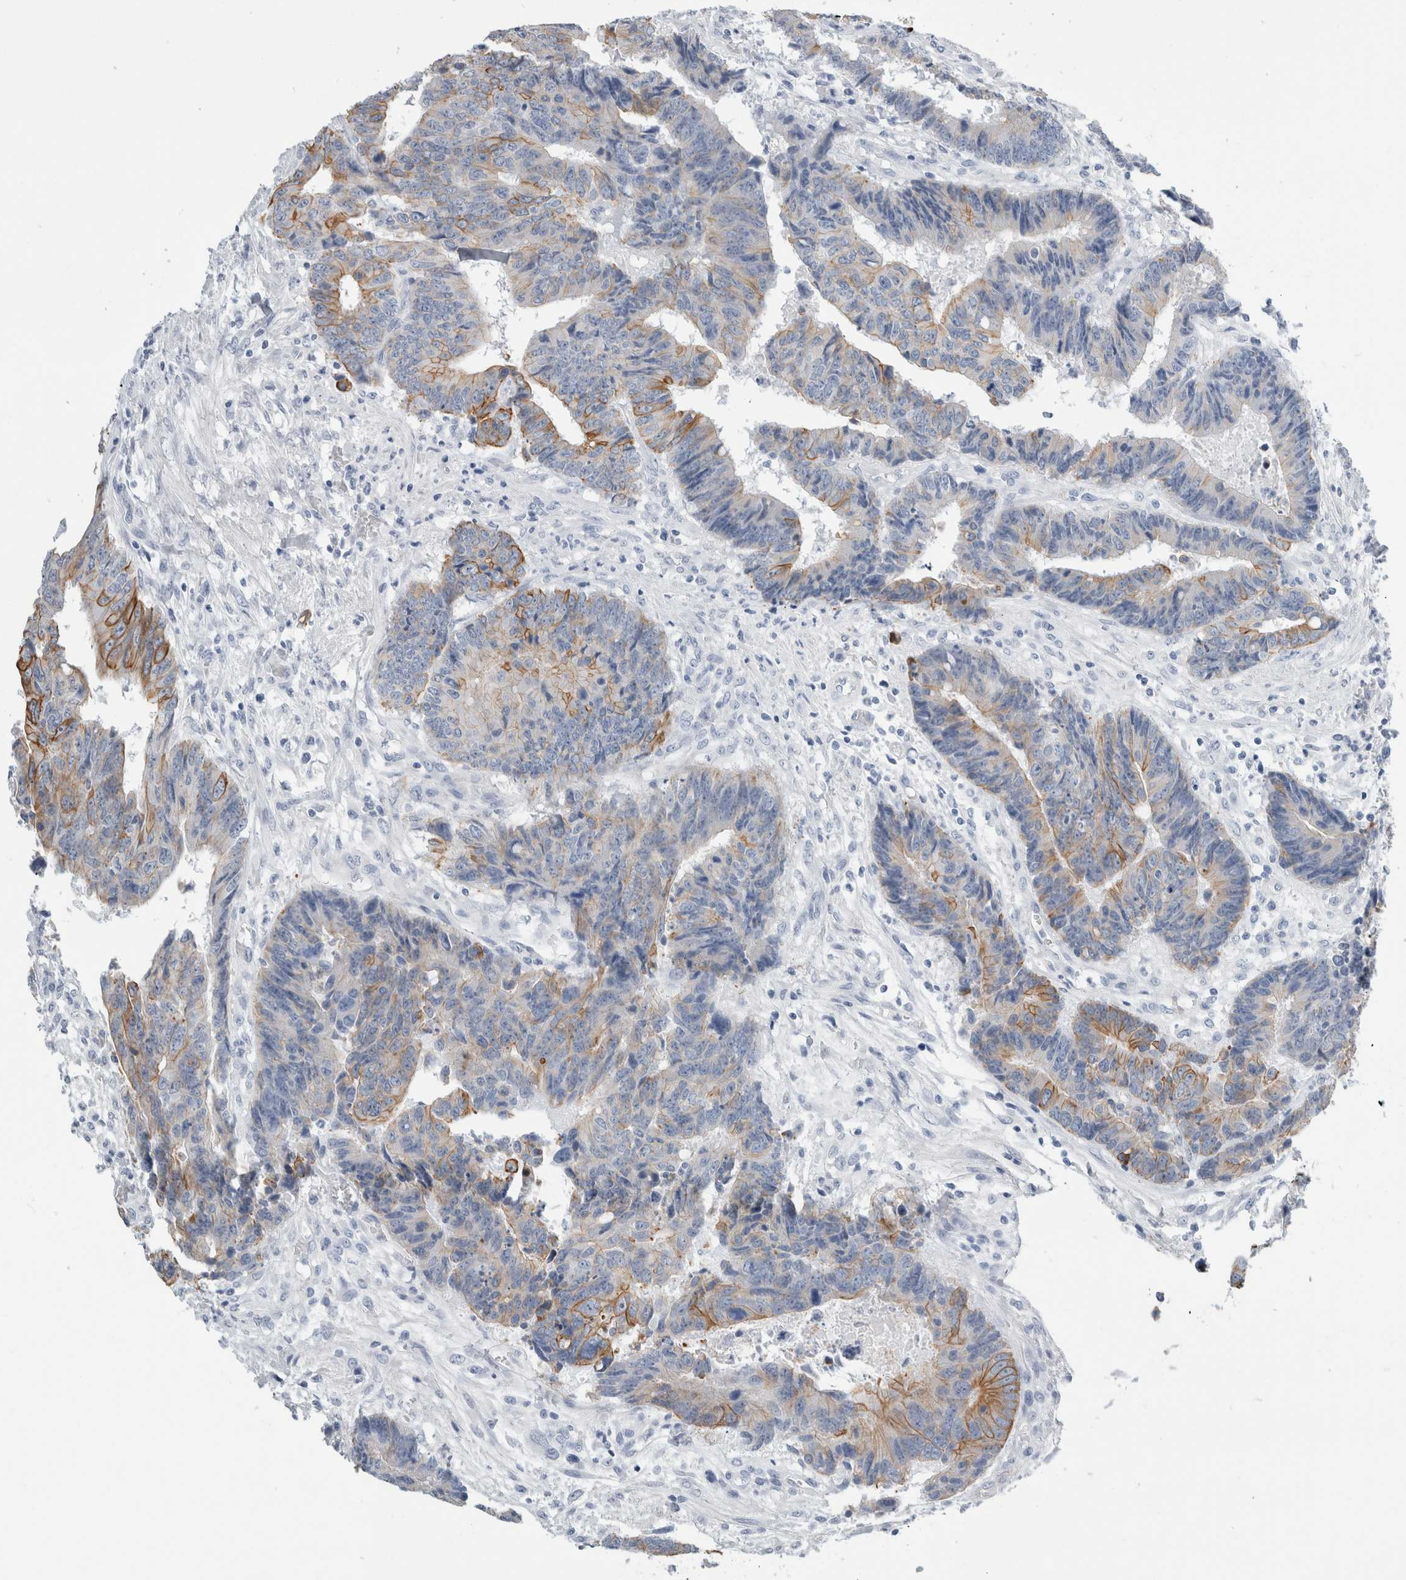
{"staining": {"intensity": "moderate", "quantity": "<25%", "location": "cytoplasmic/membranous"}, "tissue": "colorectal cancer", "cell_type": "Tumor cells", "image_type": "cancer", "snomed": [{"axis": "morphology", "description": "Adenocarcinoma, NOS"}, {"axis": "topography", "description": "Rectum"}], "caption": "Immunohistochemistry (DAB) staining of colorectal cancer exhibits moderate cytoplasmic/membranous protein staining in approximately <25% of tumor cells.", "gene": "RPH3AL", "patient": {"sex": "male", "age": 84}}